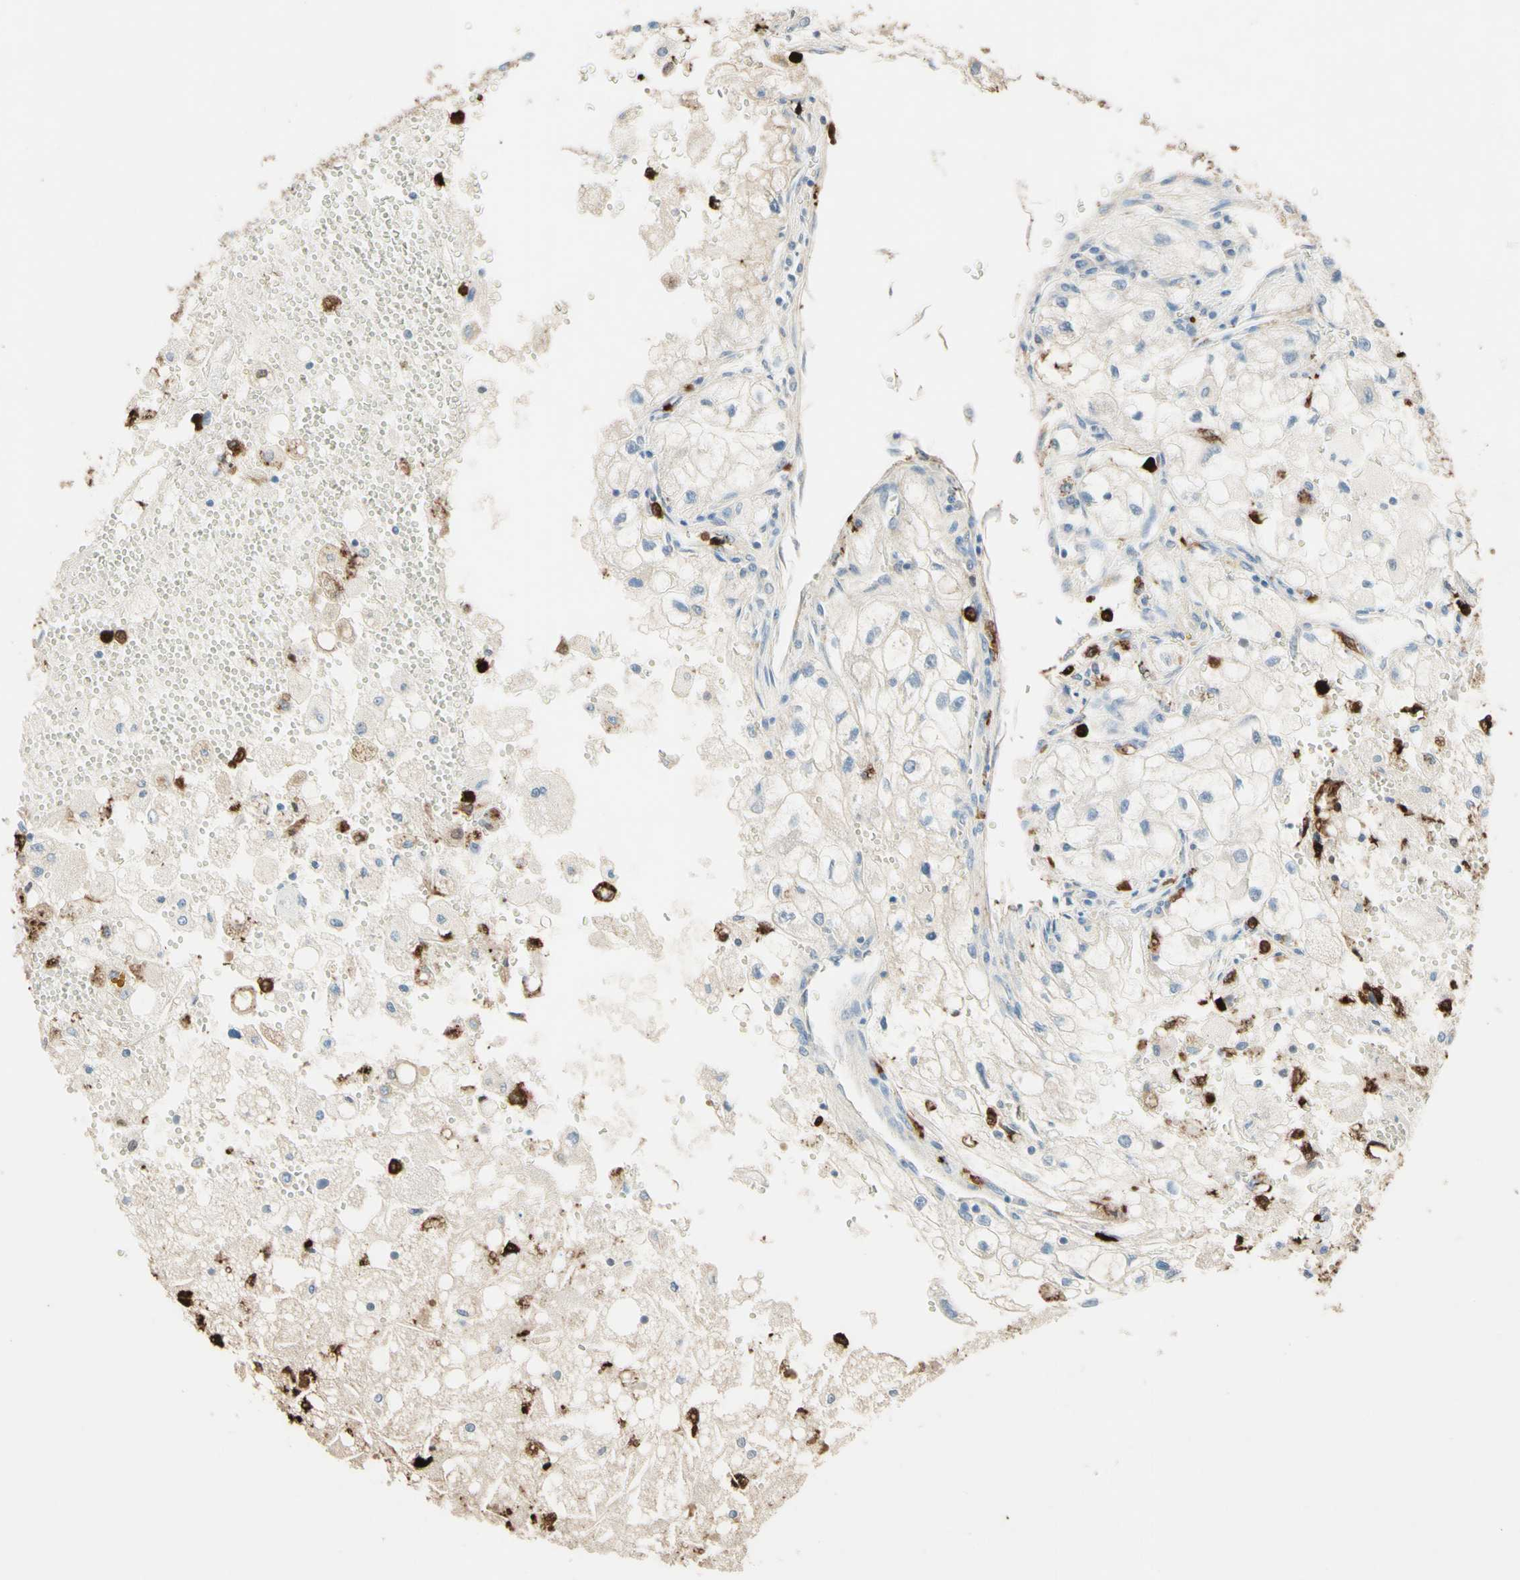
{"staining": {"intensity": "negative", "quantity": "none", "location": "none"}, "tissue": "renal cancer", "cell_type": "Tumor cells", "image_type": "cancer", "snomed": [{"axis": "morphology", "description": "Adenocarcinoma, NOS"}, {"axis": "topography", "description": "Kidney"}], "caption": "Renal adenocarcinoma stained for a protein using immunohistochemistry demonstrates no staining tumor cells.", "gene": "NFKBIZ", "patient": {"sex": "female", "age": 70}}